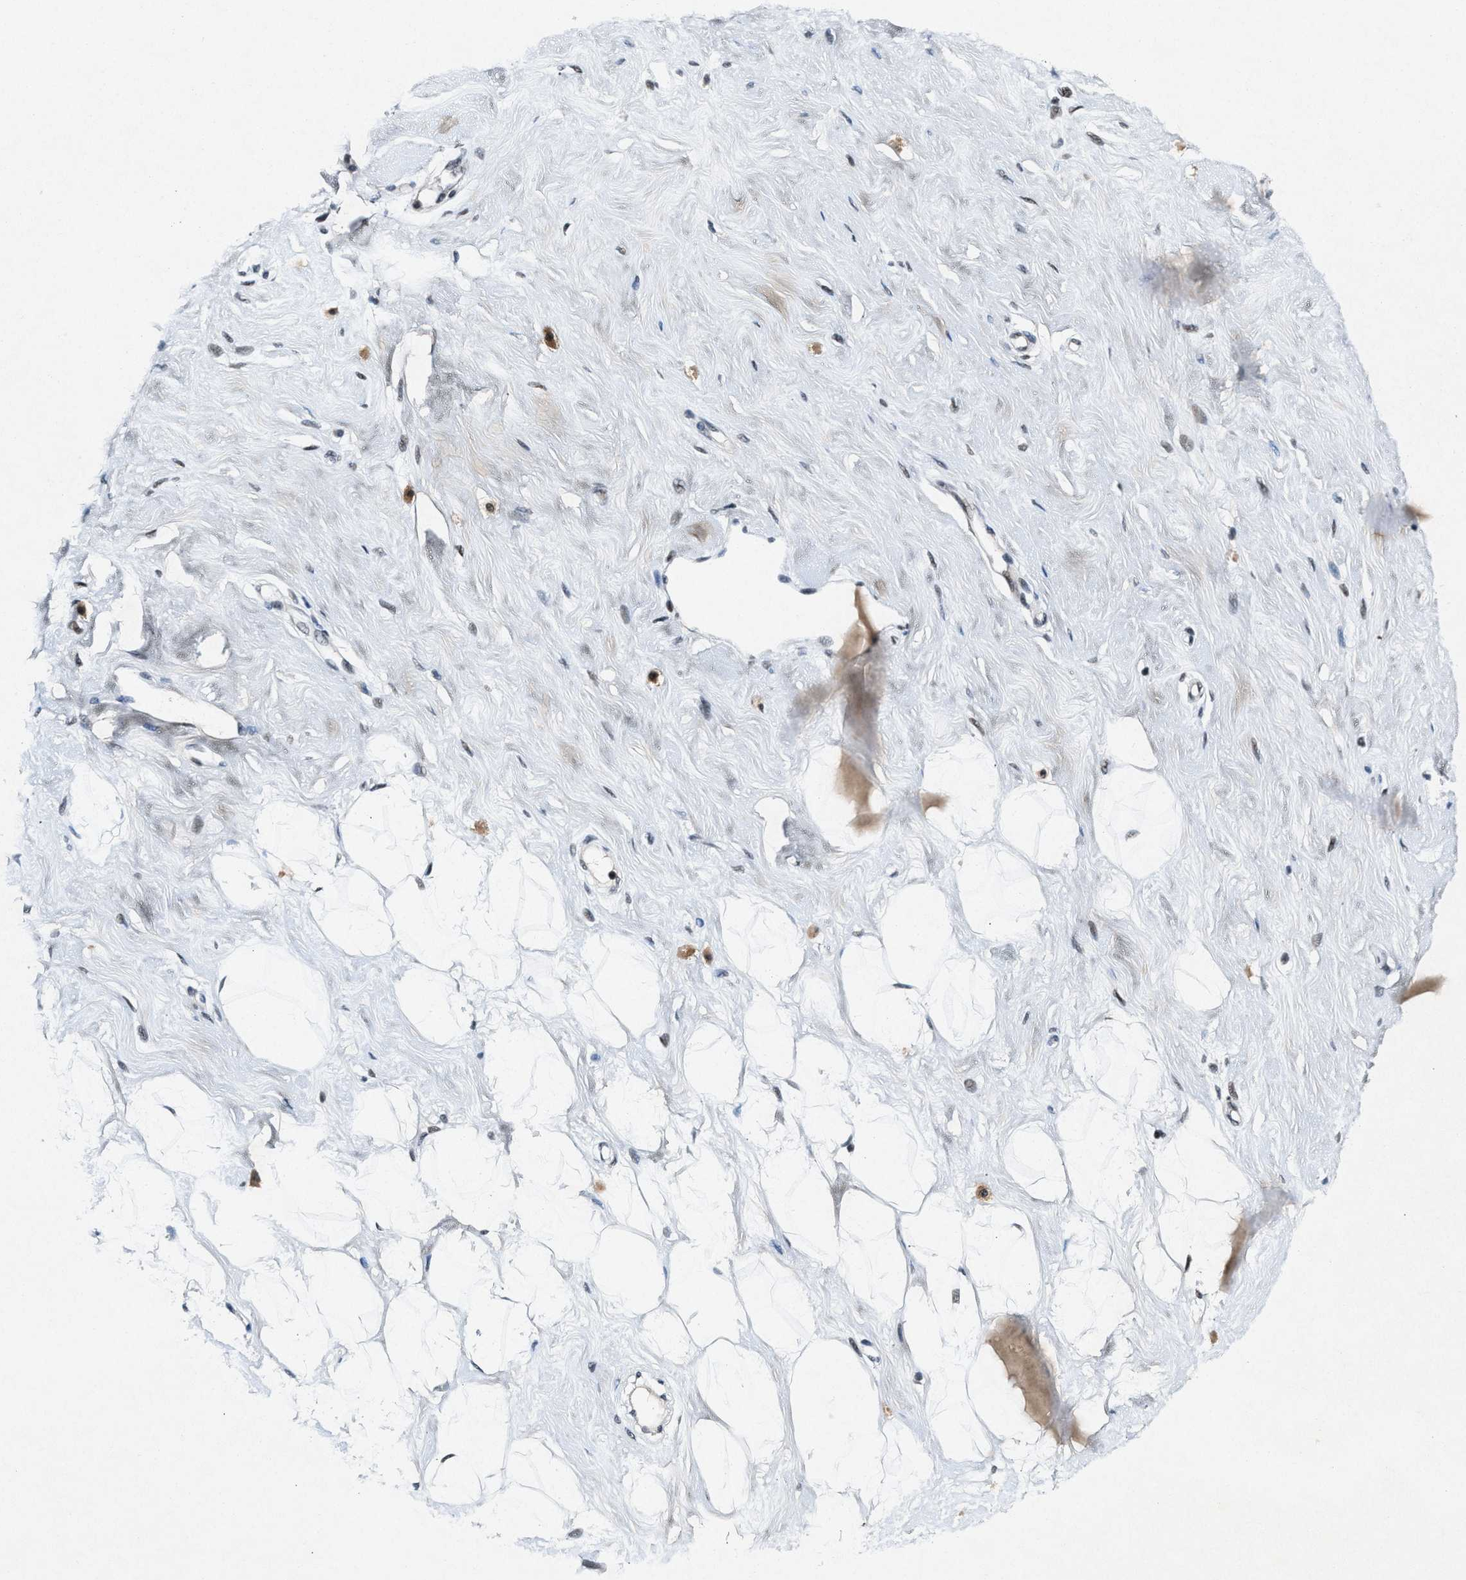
{"staining": {"intensity": "negative", "quantity": "none", "location": "none"}, "tissue": "breast", "cell_type": "Adipocytes", "image_type": "normal", "snomed": [{"axis": "morphology", "description": "Normal tissue, NOS"}, {"axis": "topography", "description": "Breast"}], "caption": "IHC histopathology image of unremarkable human breast stained for a protein (brown), which displays no expression in adipocytes. The staining was performed using DAB (3,3'-diaminobenzidine) to visualize the protein expression in brown, while the nuclei were stained in blue with hematoxylin (Magnification: 20x).", "gene": "NCOA1", "patient": {"sex": "female", "age": 23}}